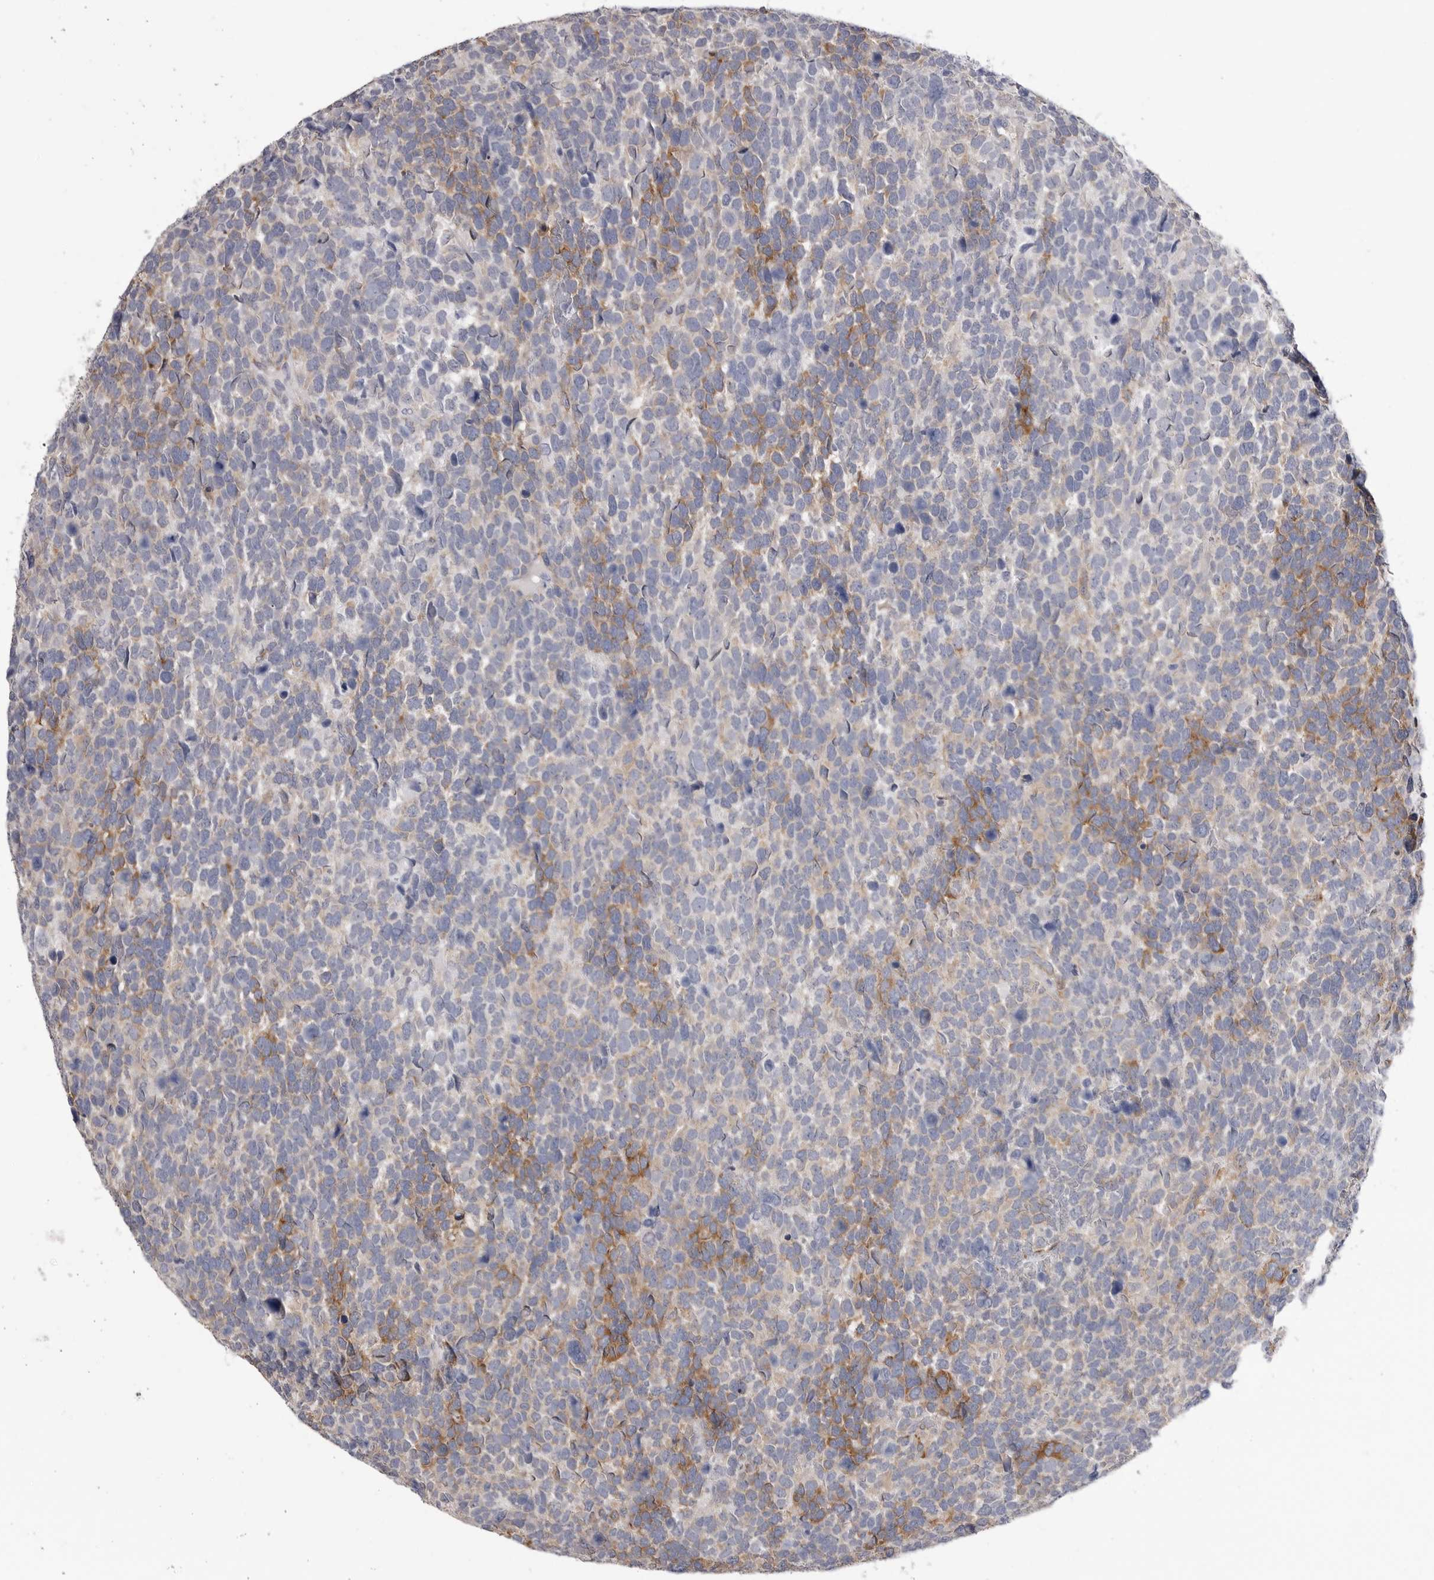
{"staining": {"intensity": "moderate", "quantity": "25%-75%", "location": "cytoplasmic/membranous"}, "tissue": "urothelial cancer", "cell_type": "Tumor cells", "image_type": "cancer", "snomed": [{"axis": "morphology", "description": "Urothelial carcinoma, High grade"}, {"axis": "topography", "description": "Urinary bladder"}], "caption": "Protein staining of urothelial carcinoma (high-grade) tissue exhibits moderate cytoplasmic/membranous staining in approximately 25%-75% of tumor cells.", "gene": "AKAP12", "patient": {"sex": "female", "age": 82}}